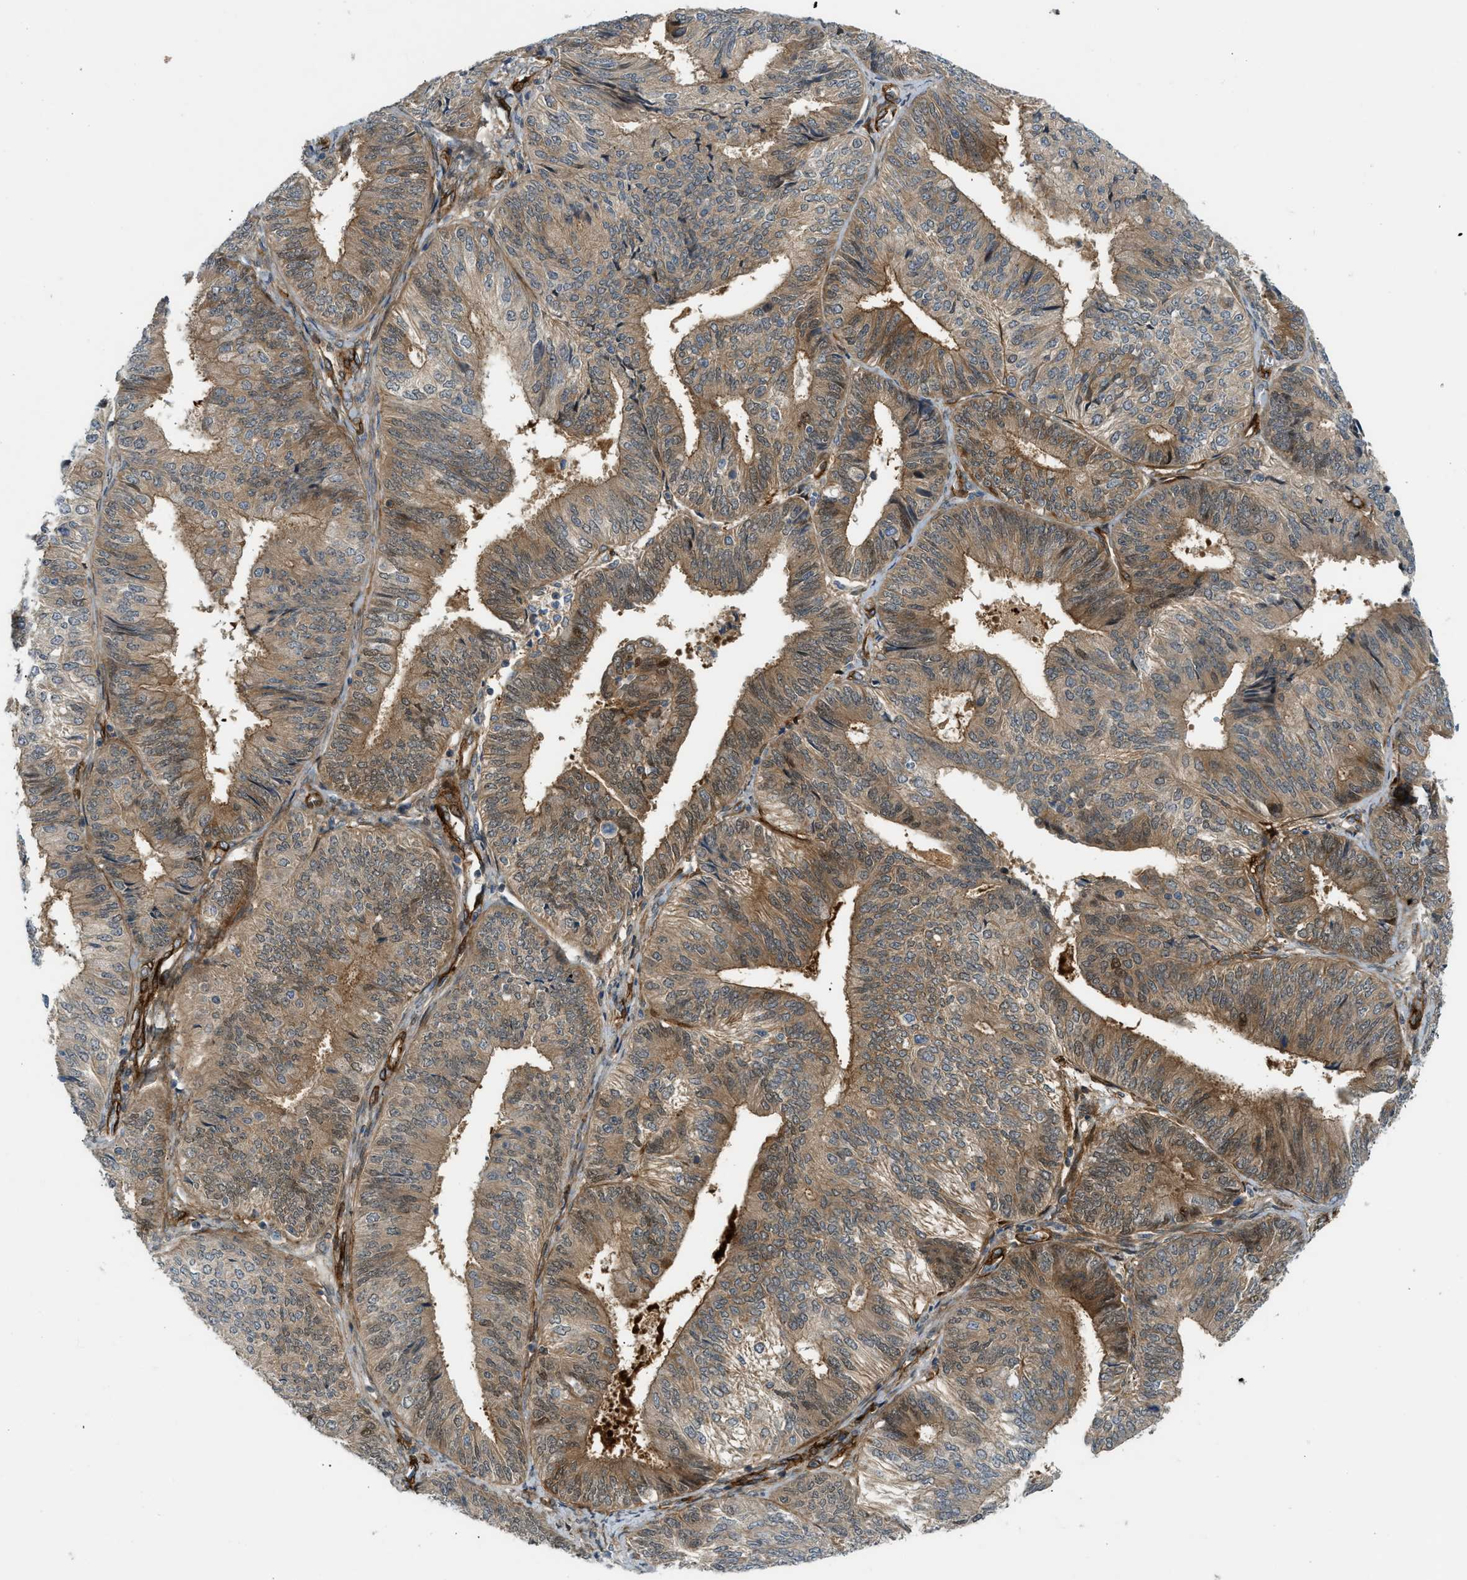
{"staining": {"intensity": "moderate", "quantity": ">75%", "location": "cytoplasmic/membranous"}, "tissue": "endometrial cancer", "cell_type": "Tumor cells", "image_type": "cancer", "snomed": [{"axis": "morphology", "description": "Adenocarcinoma, NOS"}, {"axis": "topography", "description": "Endometrium"}], "caption": "Tumor cells exhibit moderate cytoplasmic/membranous positivity in approximately >75% of cells in endometrial cancer (adenocarcinoma).", "gene": "EDNRA", "patient": {"sex": "female", "age": 58}}